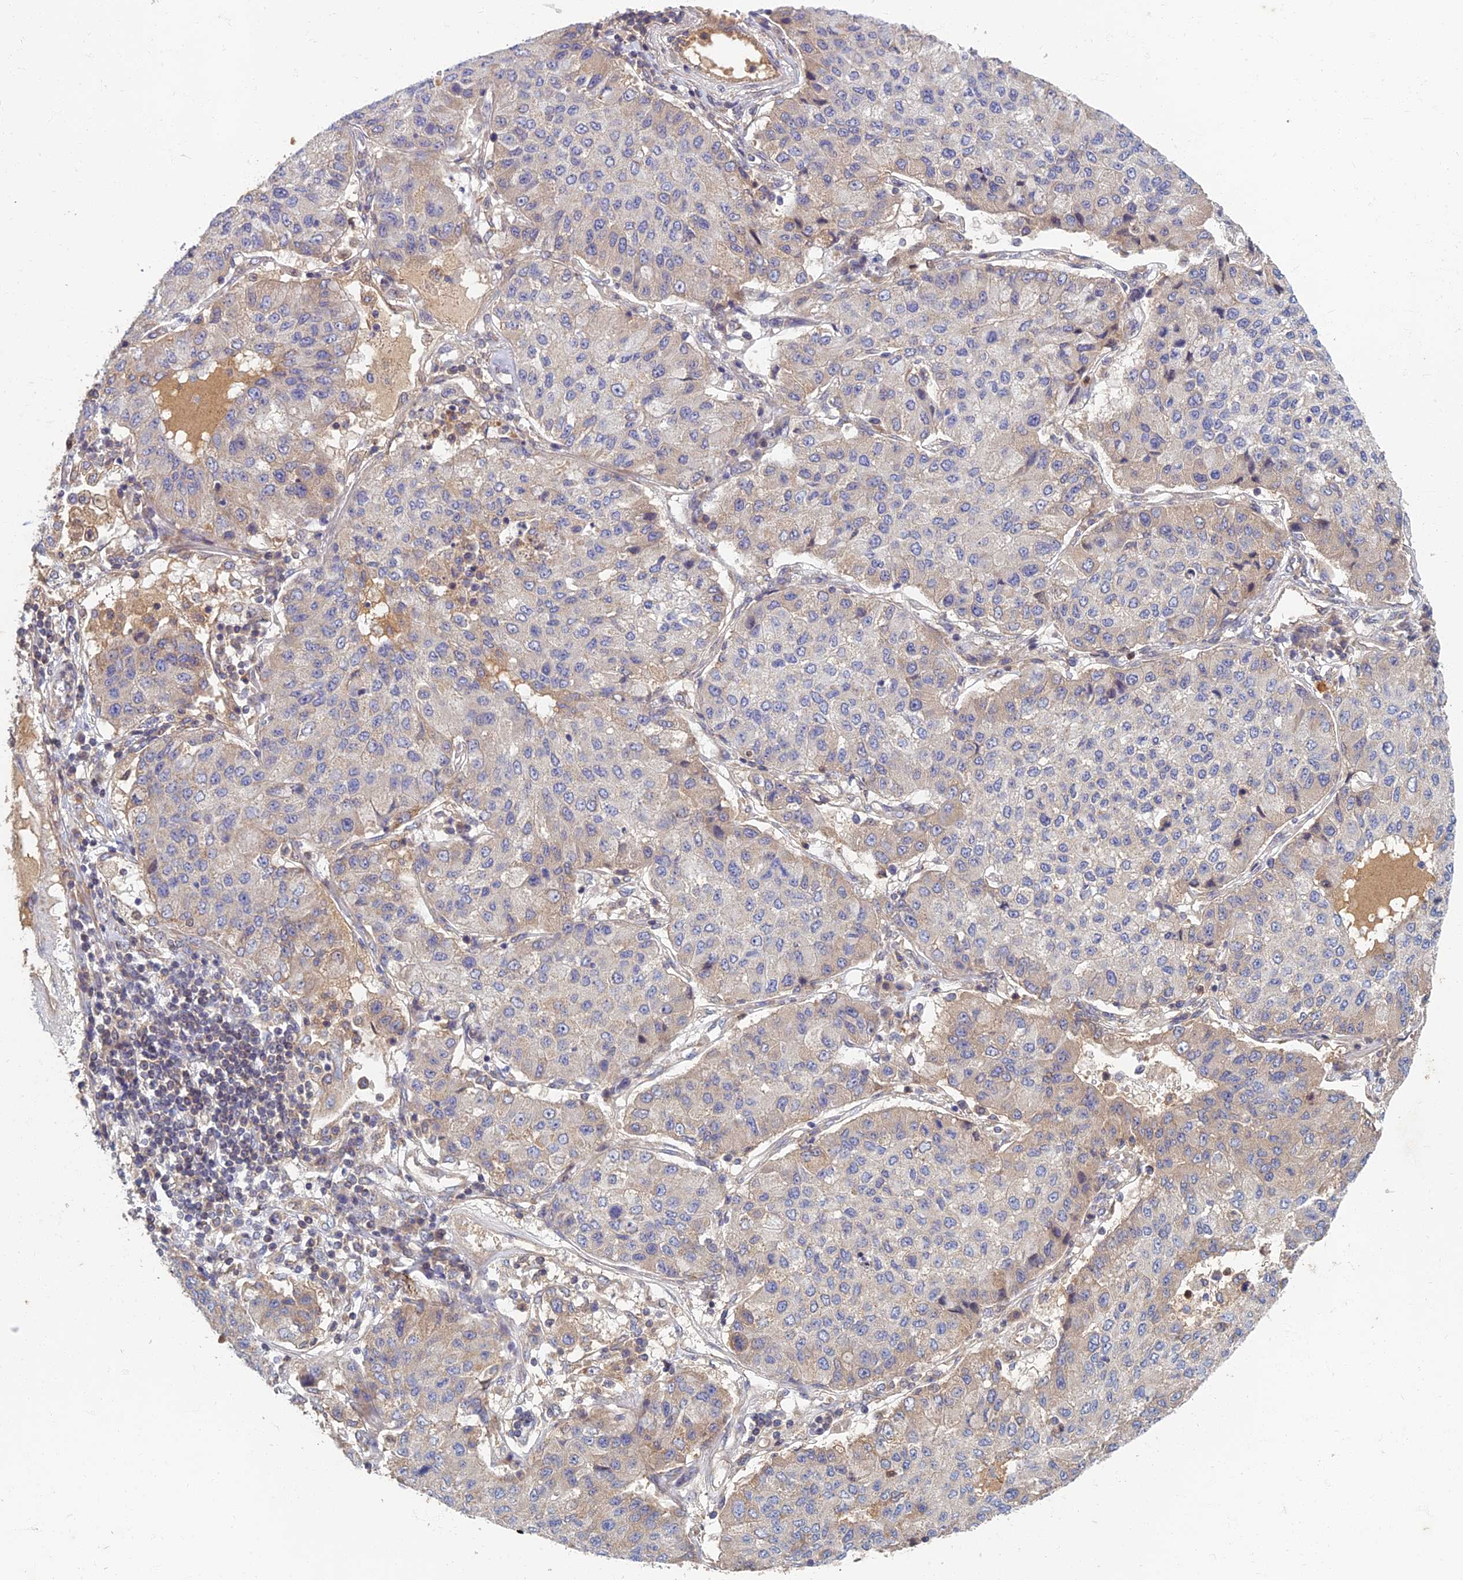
{"staining": {"intensity": "negative", "quantity": "none", "location": "none"}, "tissue": "lung cancer", "cell_type": "Tumor cells", "image_type": "cancer", "snomed": [{"axis": "morphology", "description": "Squamous cell carcinoma, NOS"}, {"axis": "topography", "description": "Lung"}], "caption": "There is no significant expression in tumor cells of squamous cell carcinoma (lung).", "gene": "SOGA1", "patient": {"sex": "male", "age": 74}}